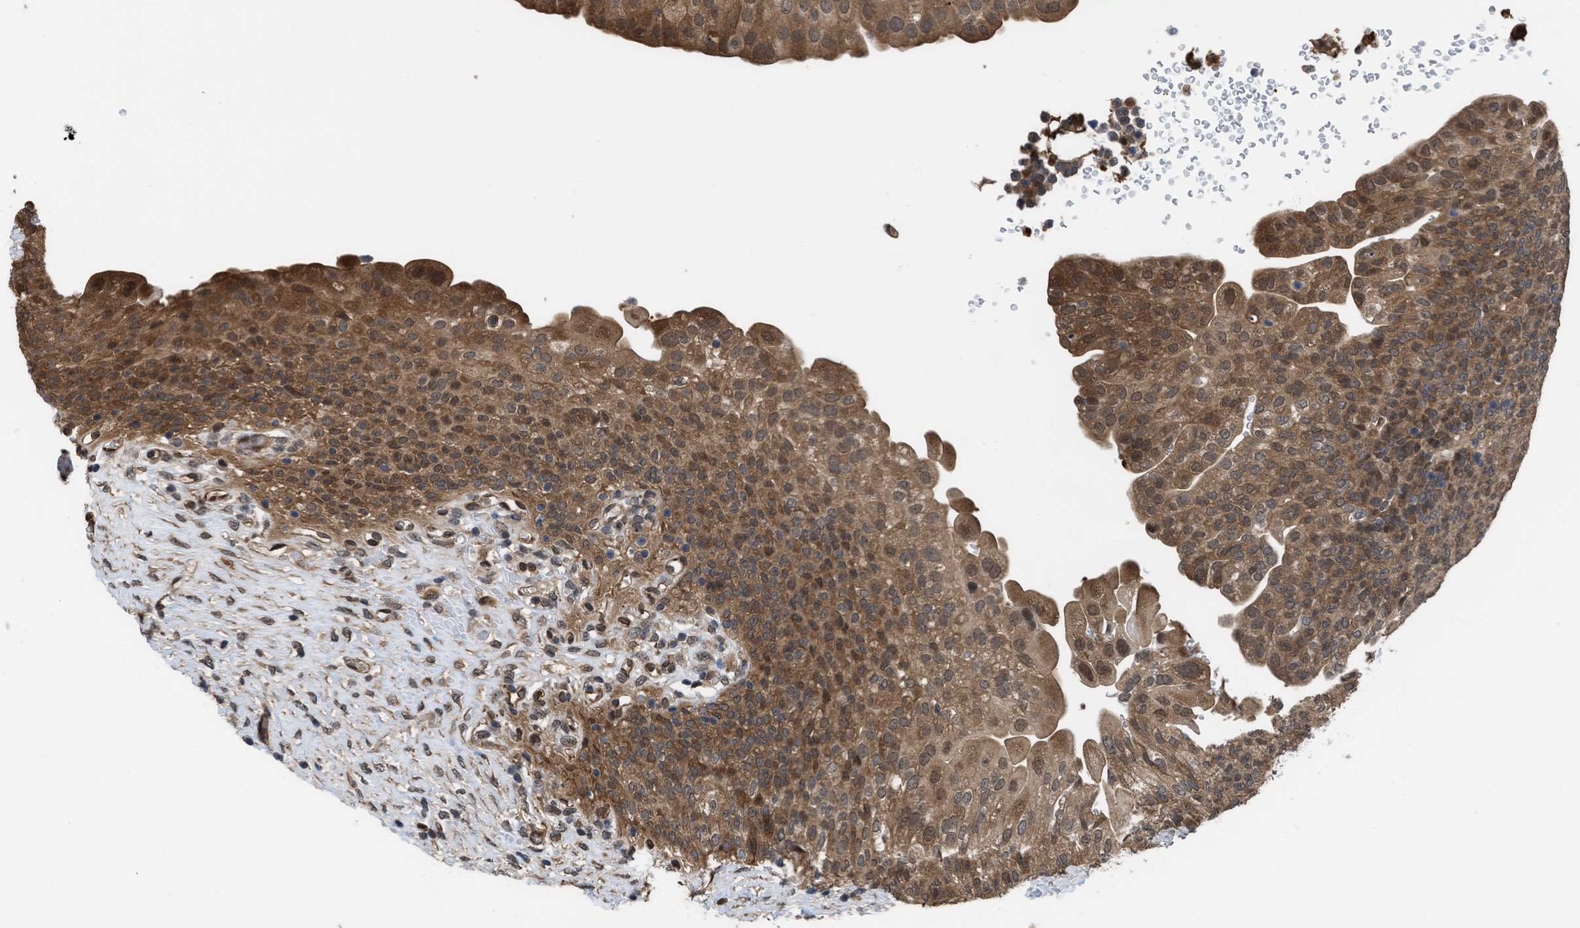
{"staining": {"intensity": "moderate", "quantity": ">75%", "location": "cytoplasmic/membranous,nuclear"}, "tissue": "urinary bladder", "cell_type": "Urothelial cells", "image_type": "normal", "snomed": [{"axis": "morphology", "description": "Urothelial carcinoma, High grade"}, {"axis": "topography", "description": "Urinary bladder"}], "caption": "Urinary bladder stained with DAB immunohistochemistry (IHC) exhibits medium levels of moderate cytoplasmic/membranous,nuclear expression in about >75% of urothelial cells. The staining was performed using DAB (3,3'-diaminobenzidine), with brown indicating positive protein expression. Nuclei are stained blue with hematoxylin.", "gene": "YWHAG", "patient": {"sex": "male", "age": 46}}